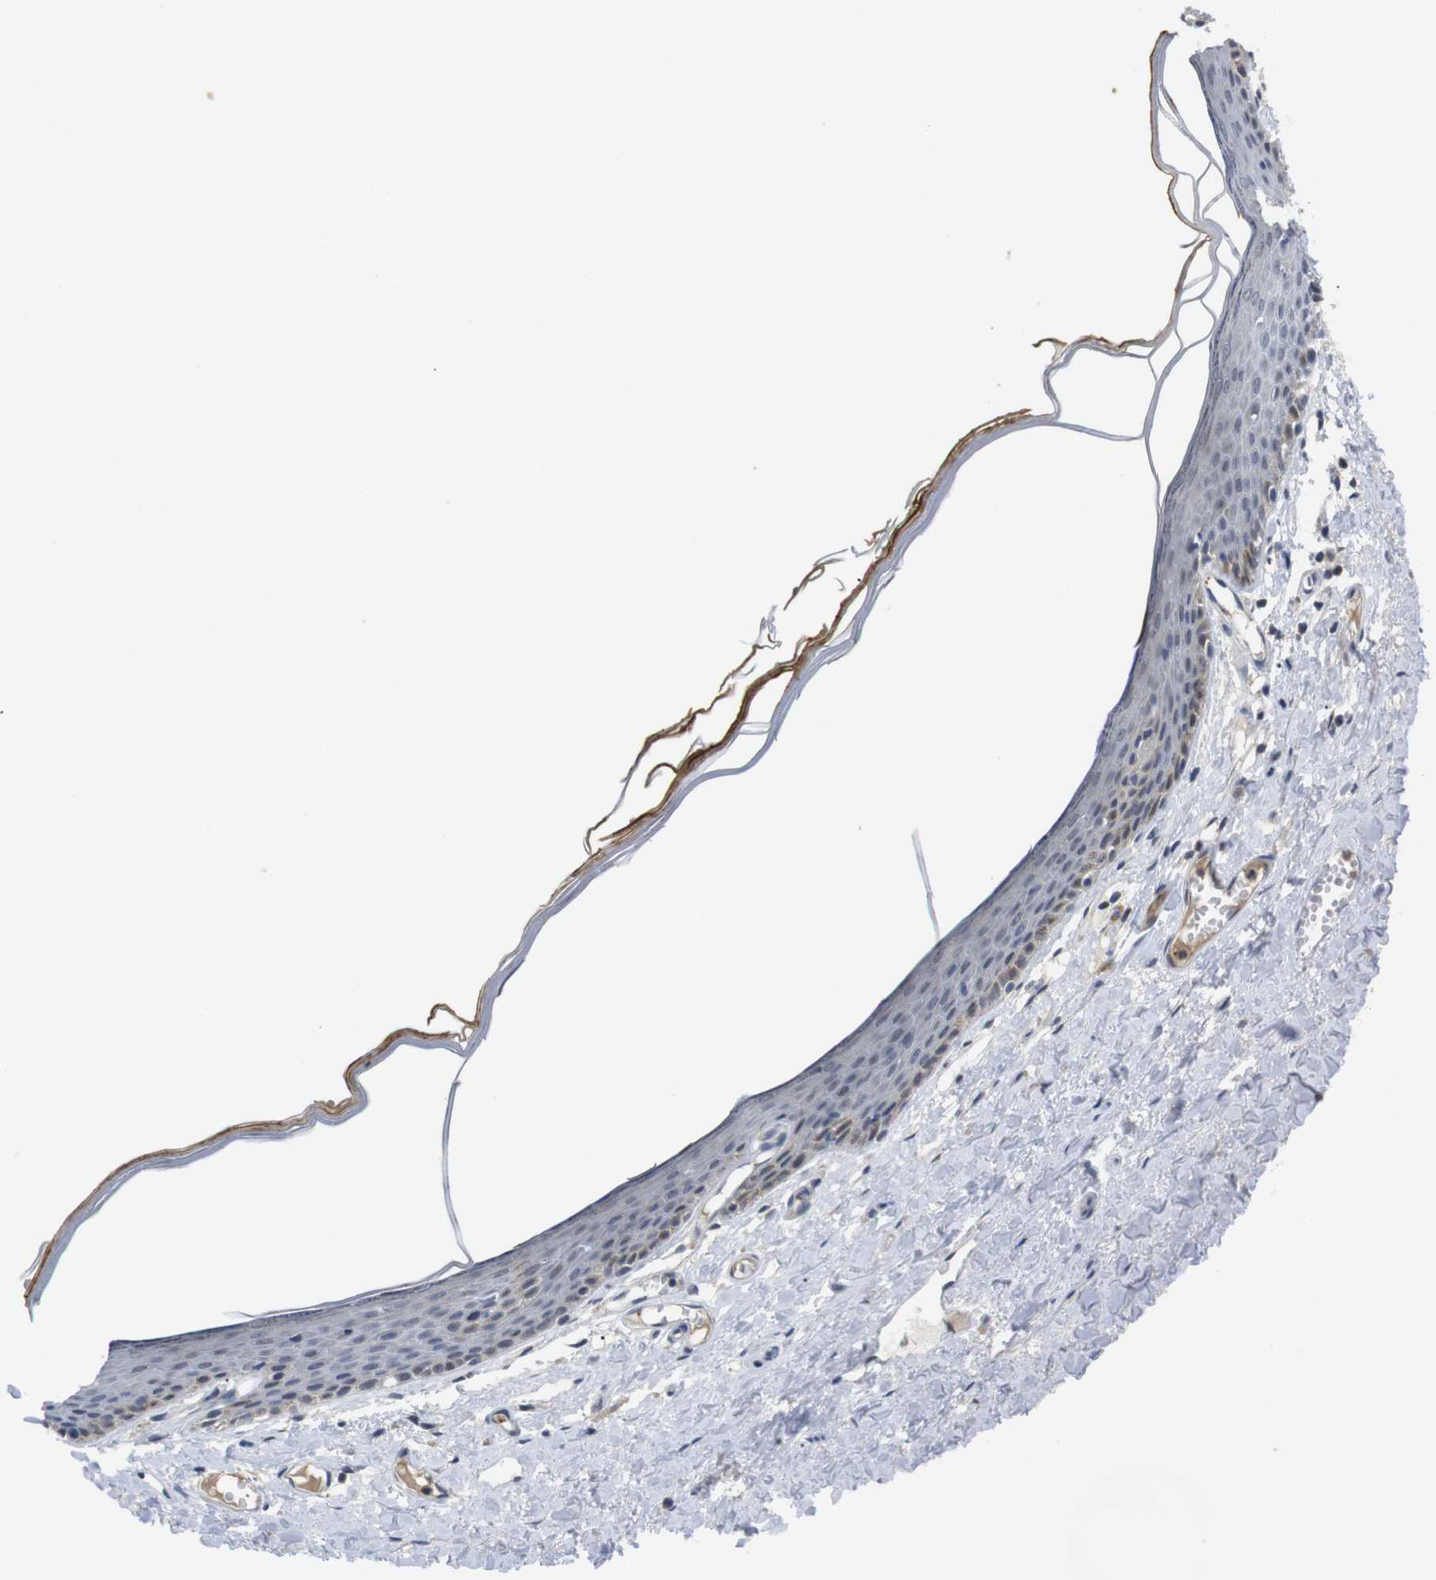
{"staining": {"intensity": "weak", "quantity": "<25%", "location": "cytoplasmic/membranous,nuclear"}, "tissue": "skin", "cell_type": "Epidermal cells", "image_type": "normal", "snomed": [{"axis": "morphology", "description": "Normal tissue, NOS"}, {"axis": "topography", "description": "Vulva"}], "caption": "IHC image of benign skin stained for a protein (brown), which exhibits no staining in epidermal cells. (Brightfield microscopy of DAB IHC at high magnification).", "gene": "FNTA", "patient": {"sex": "female", "age": 54}}